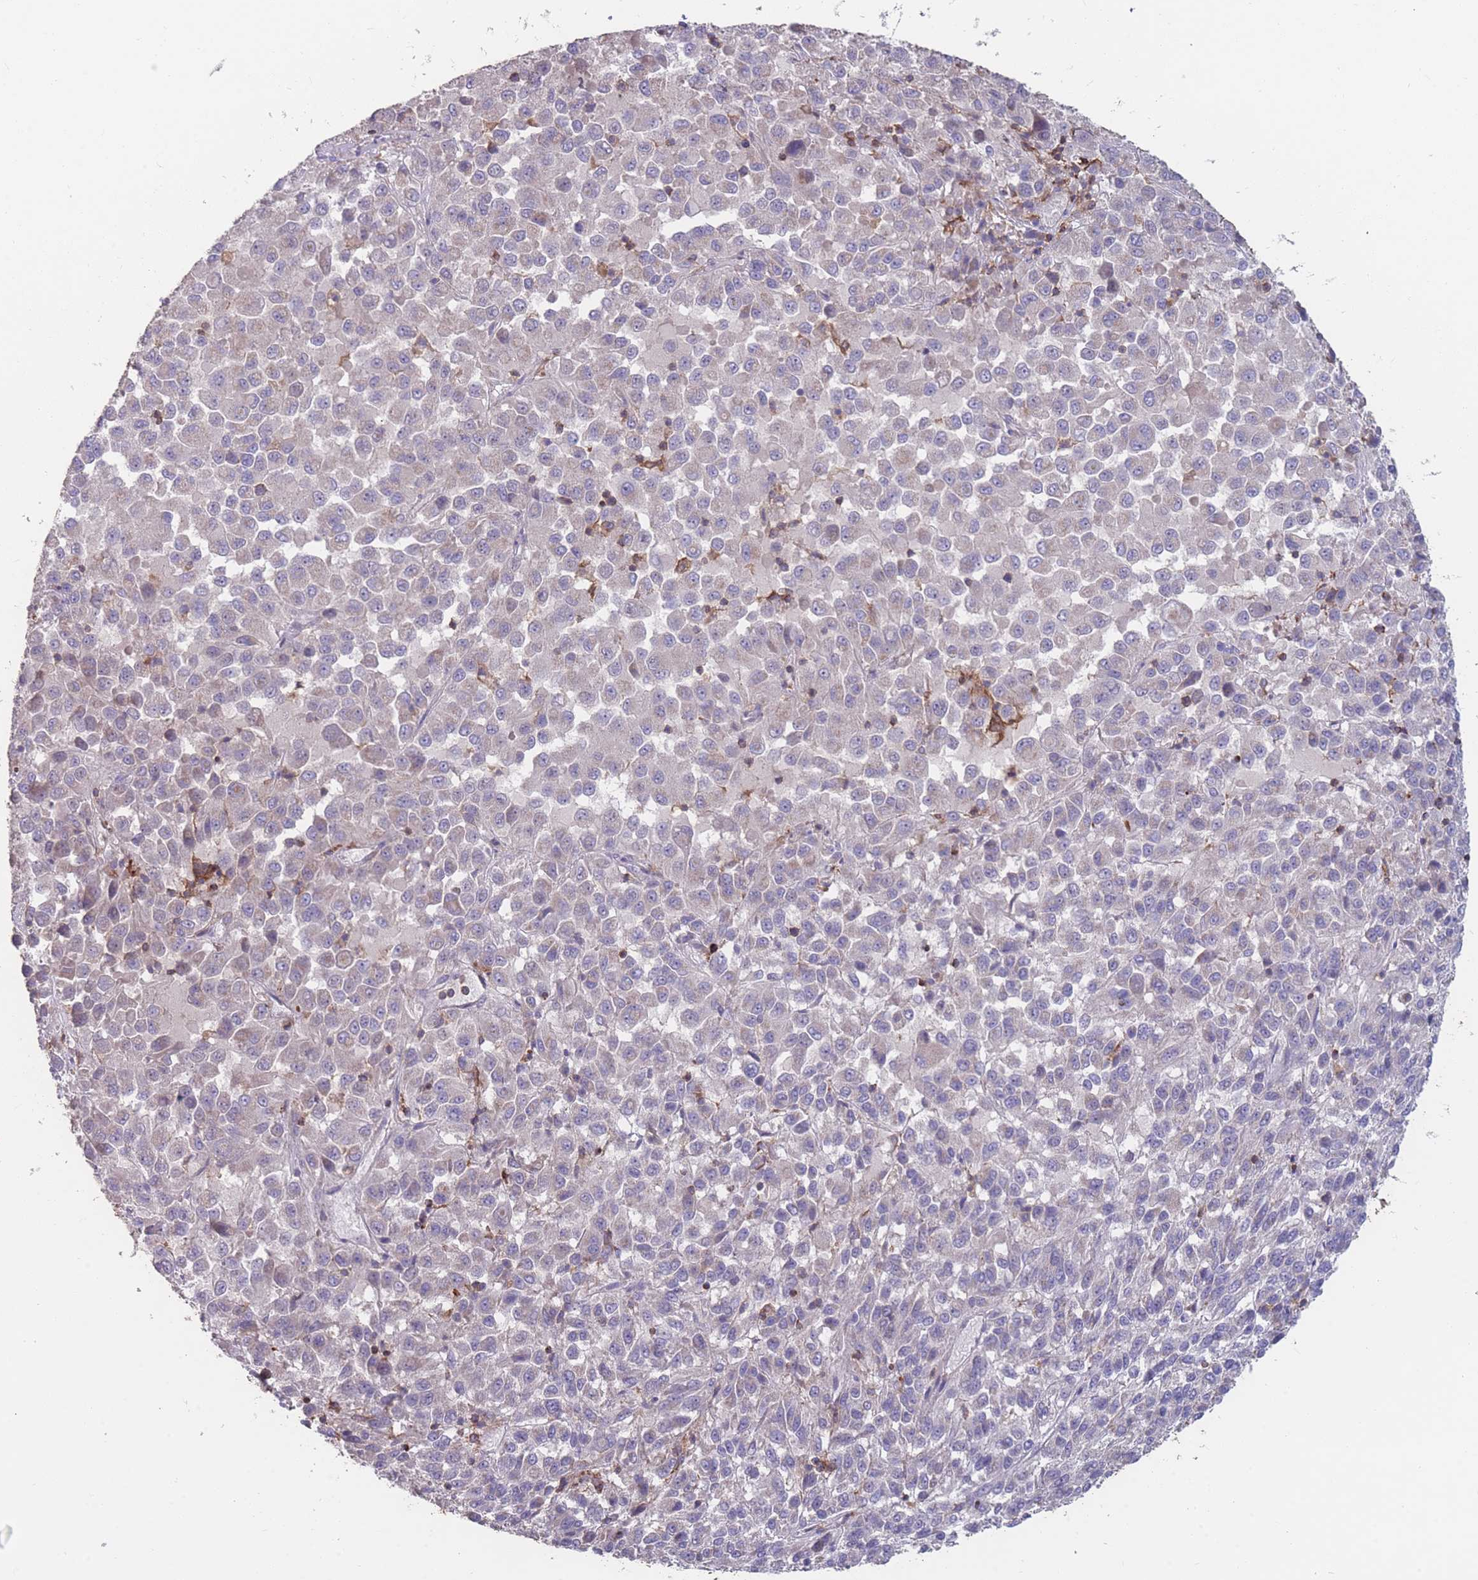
{"staining": {"intensity": "negative", "quantity": "none", "location": "none"}, "tissue": "melanoma", "cell_type": "Tumor cells", "image_type": "cancer", "snomed": [{"axis": "morphology", "description": "Malignant melanoma, Metastatic site"}, {"axis": "topography", "description": "Lung"}], "caption": "A photomicrograph of malignant melanoma (metastatic site) stained for a protein displays no brown staining in tumor cells.", "gene": "CD33", "patient": {"sex": "male", "age": 64}}